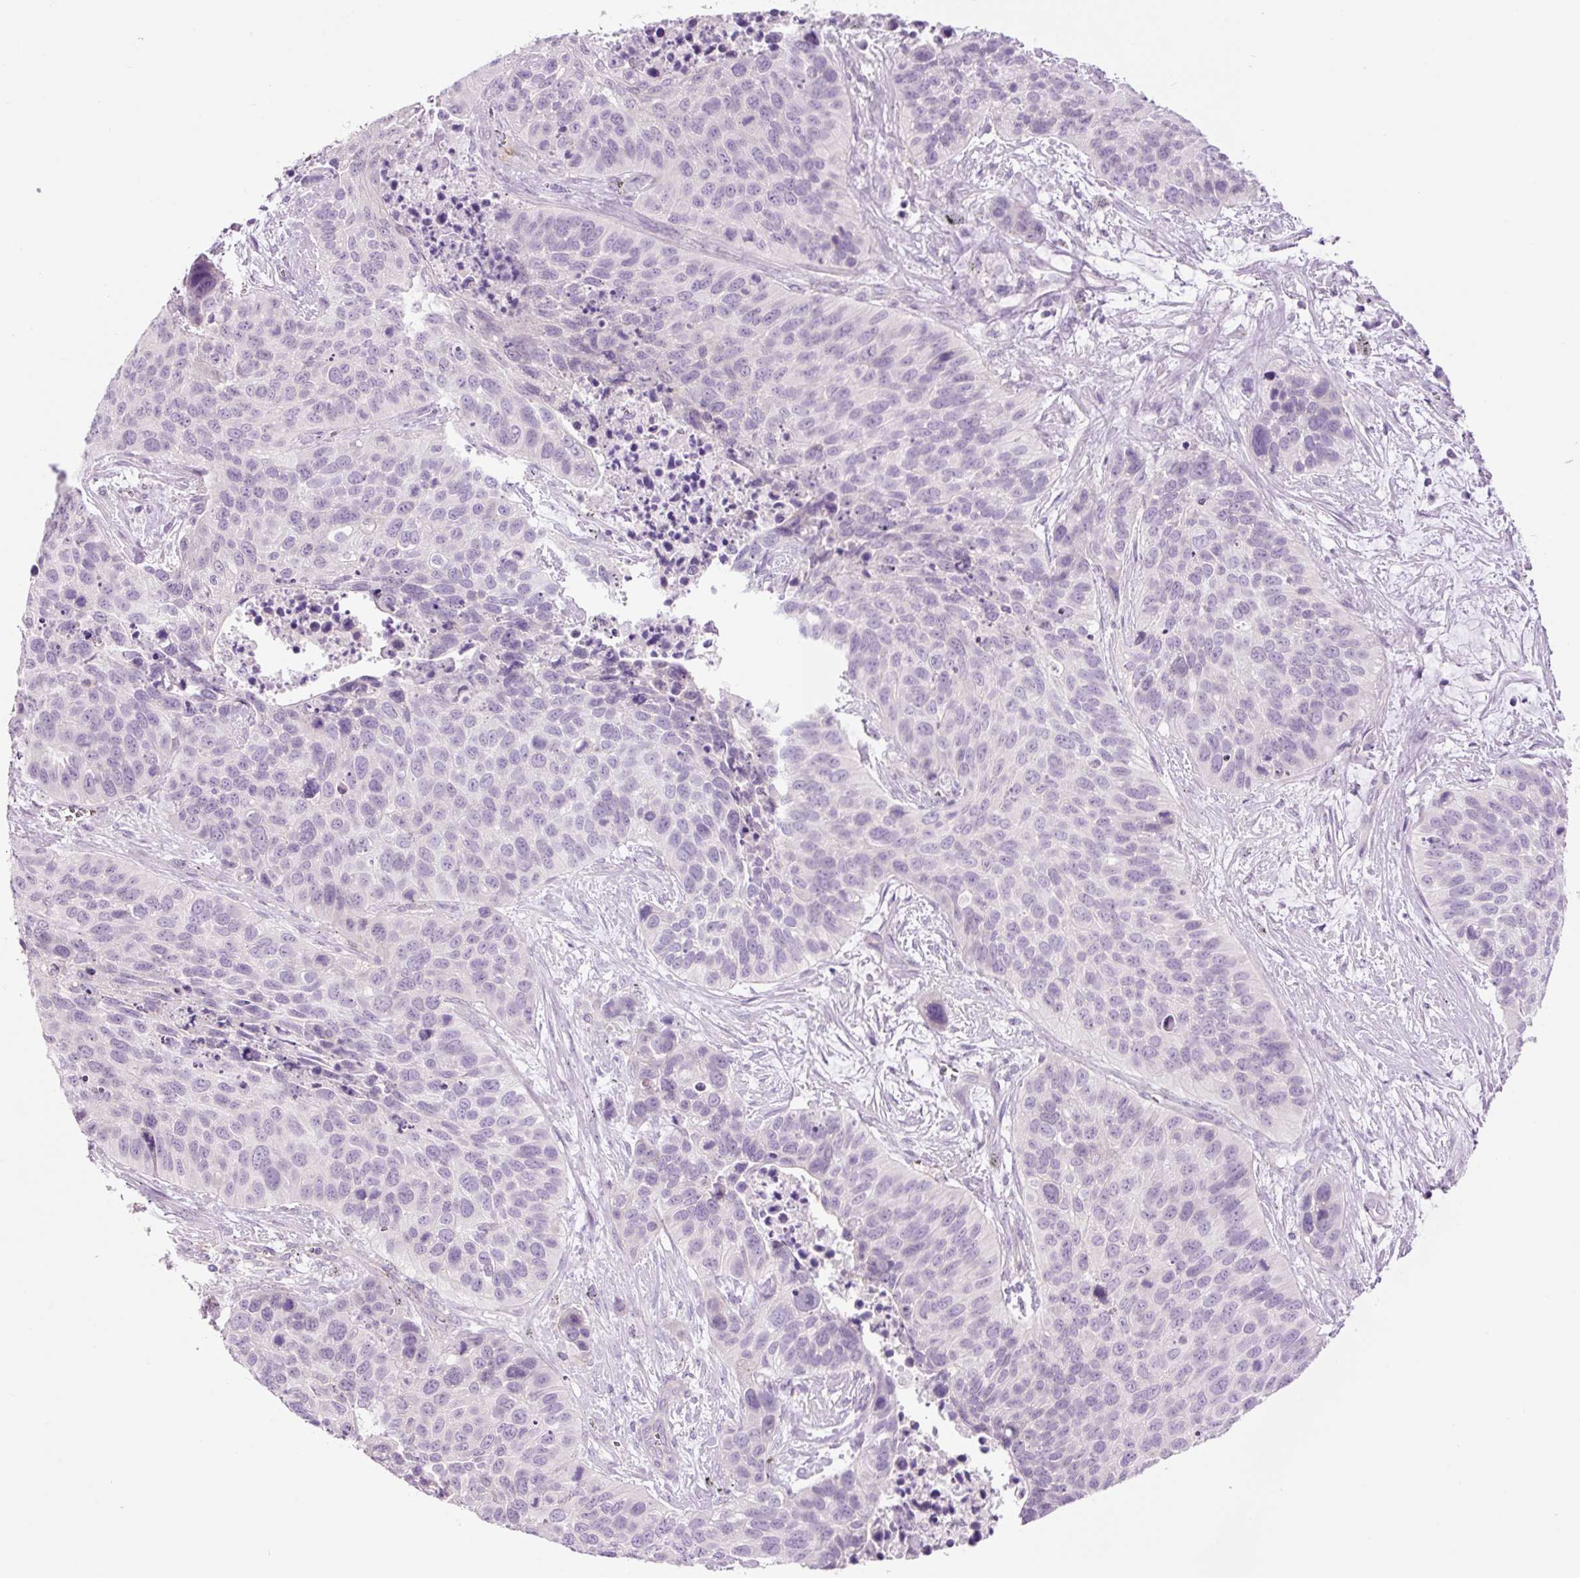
{"staining": {"intensity": "negative", "quantity": "none", "location": "none"}, "tissue": "lung cancer", "cell_type": "Tumor cells", "image_type": "cancer", "snomed": [{"axis": "morphology", "description": "Squamous cell carcinoma, NOS"}, {"axis": "topography", "description": "Lung"}], "caption": "High power microscopy histopathology image of an immunohistochemistry (IHC) image of lung squamous cell carcinoma, revealing no significant positivity in tumor cells.", "gene": "HSPA4L", "patient": {"sex": "male", "age": 62}}